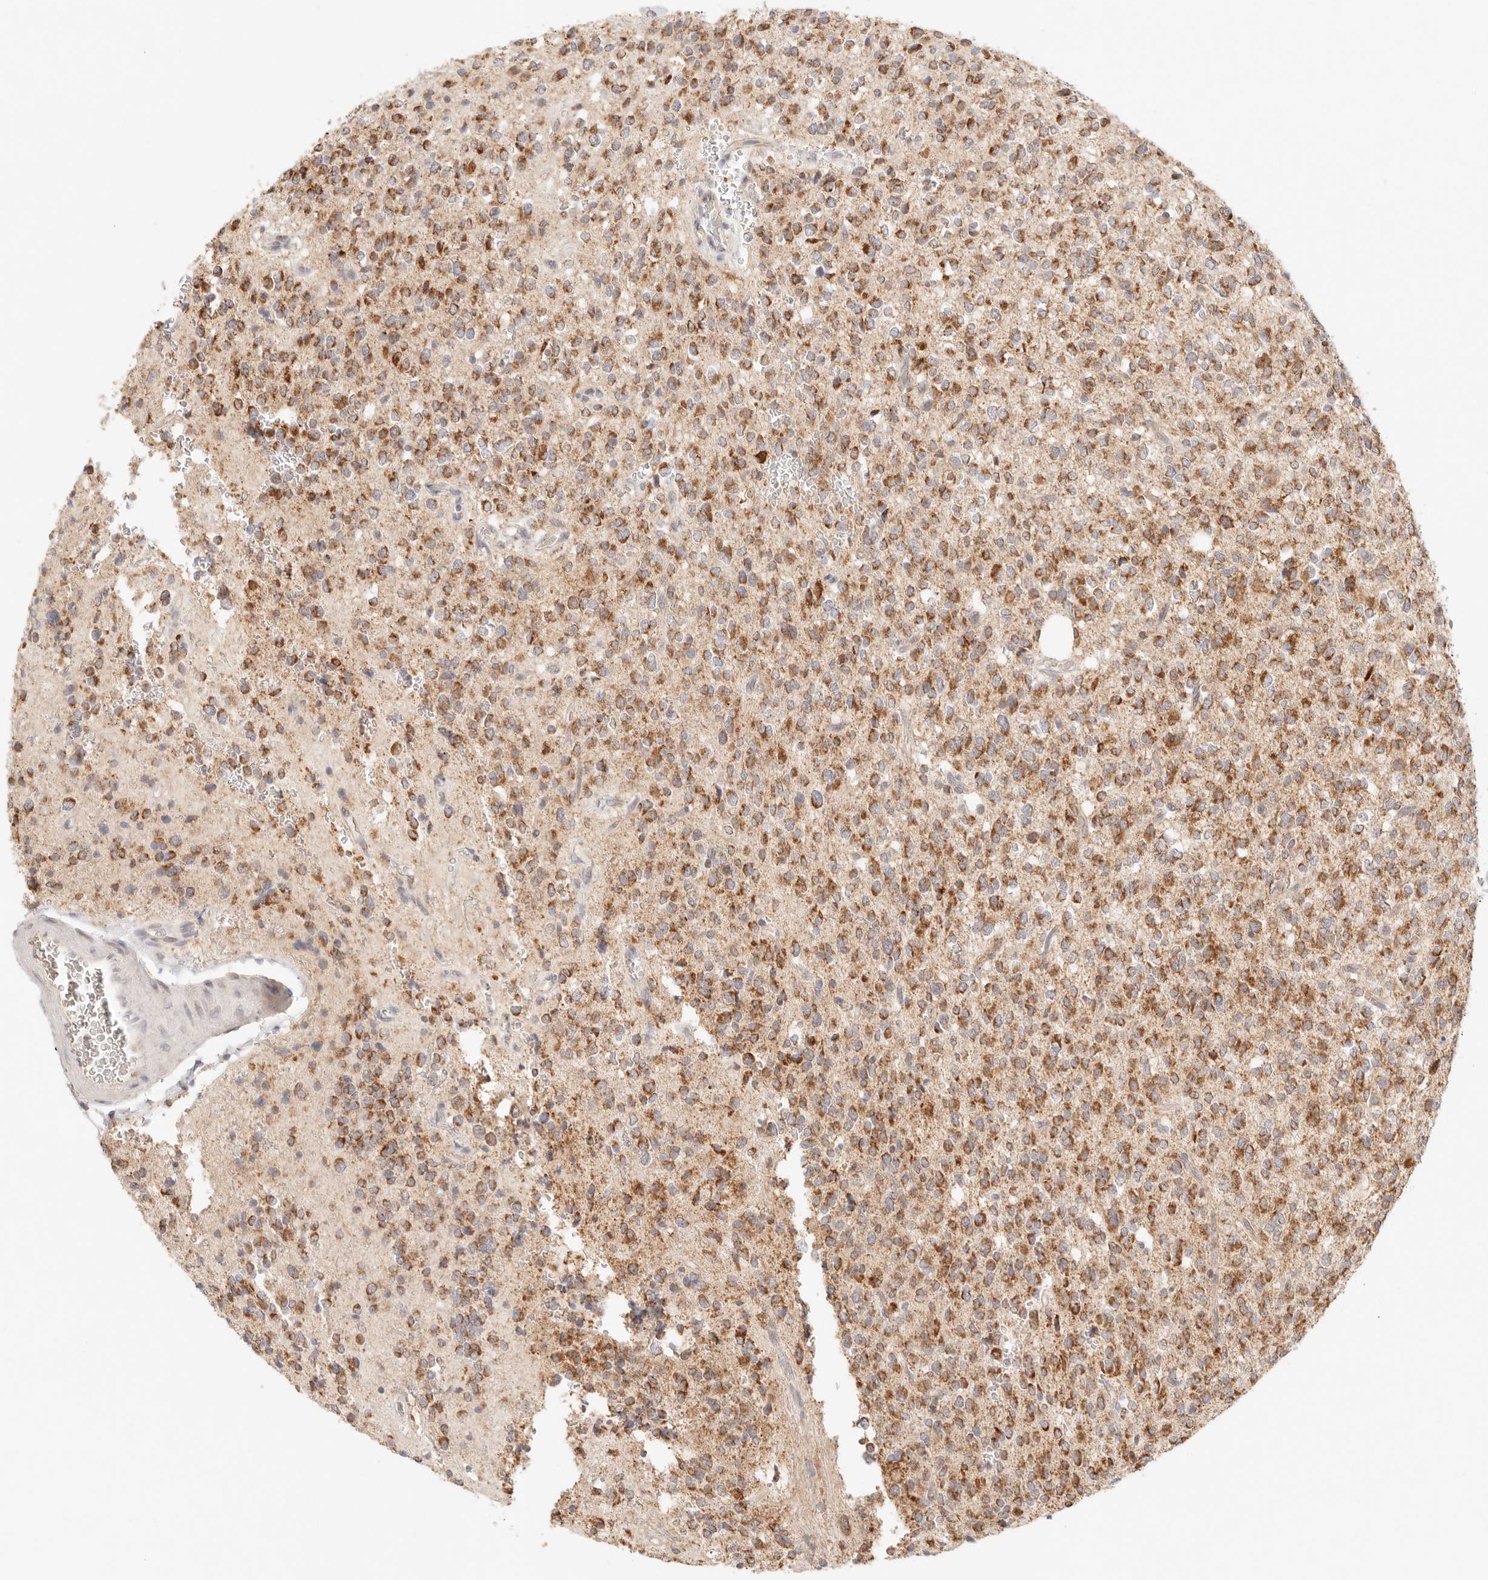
{"staining": {"intensity": "moderate", "quantity": ">75%", "location": "cytoplasmic/membranous"}, "tissue": "glioma", "cell_type": "Tumor cells", "image_type": "cancer", "snomed": [{"axis": "morphology", "description": "Glioma, malignant, High grade"}, {"axis": "topography", "description": "Brain"}], "caption": "This is a histology image of immunohistochemistry staining of malignant glioma (high-grade), which shows moderate expression in the cytoplasmic/membranous of tumor cells.", "gene": "COA6", "patient": {"sex": "male", "age": 34}}